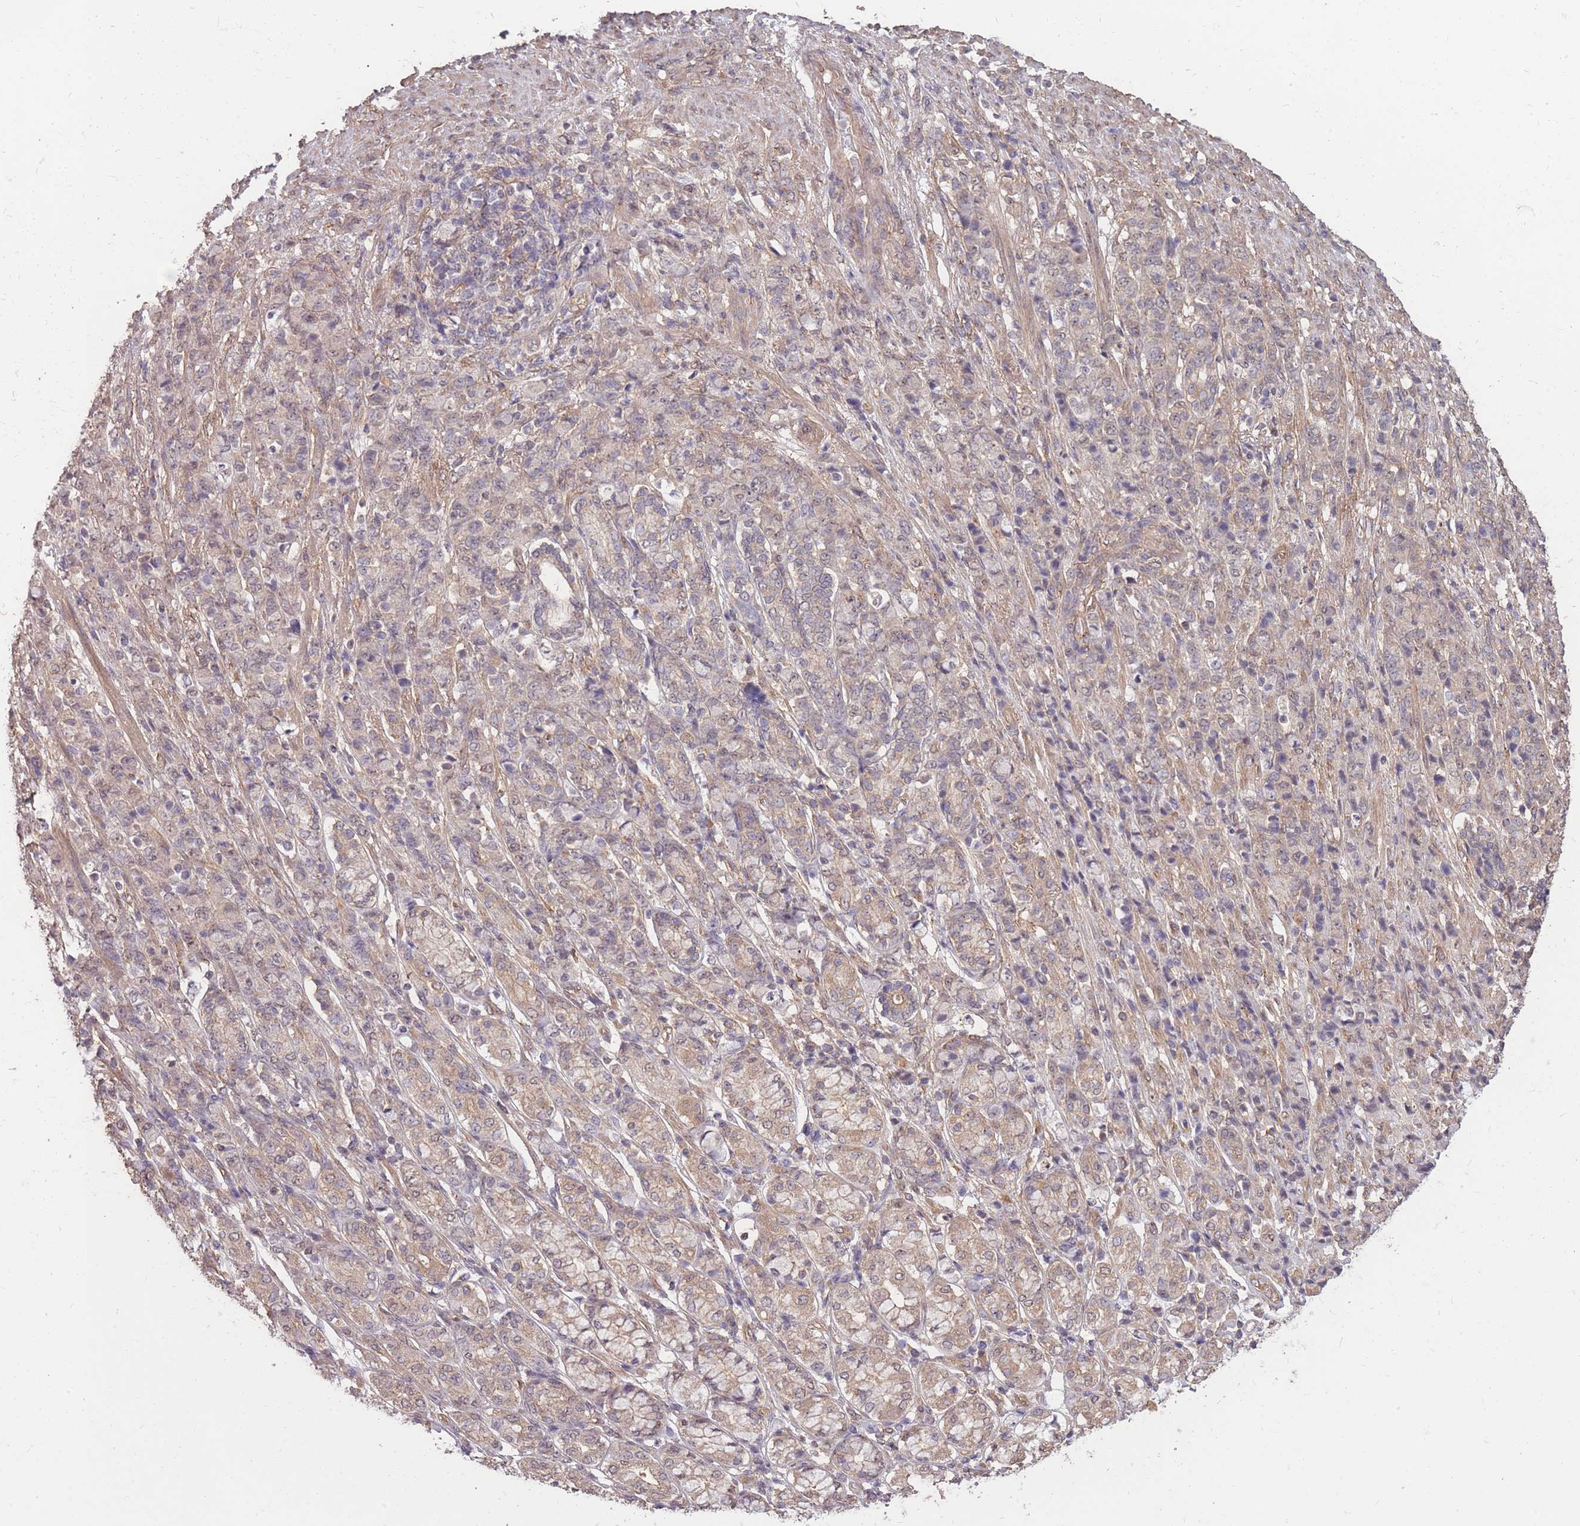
{"staining": {"intensity": "negative", "quantity": "none", "location": "none"}, "tissue": "stomach cancer", "cell_type": "Tumor cells", "image_type": "cancer", "snomed": [{"axis": "morphology", "description": "Adenocarcinoma, NOS"}, {"axis": "topography", "description": "Stomach"}], "caption": "Immunohistochemical staining of human stomach cancer shows no significant positivity in tumor cells.", "gene": "DYNC1LI2", "patient": {"sex": "female", "age": 79}}